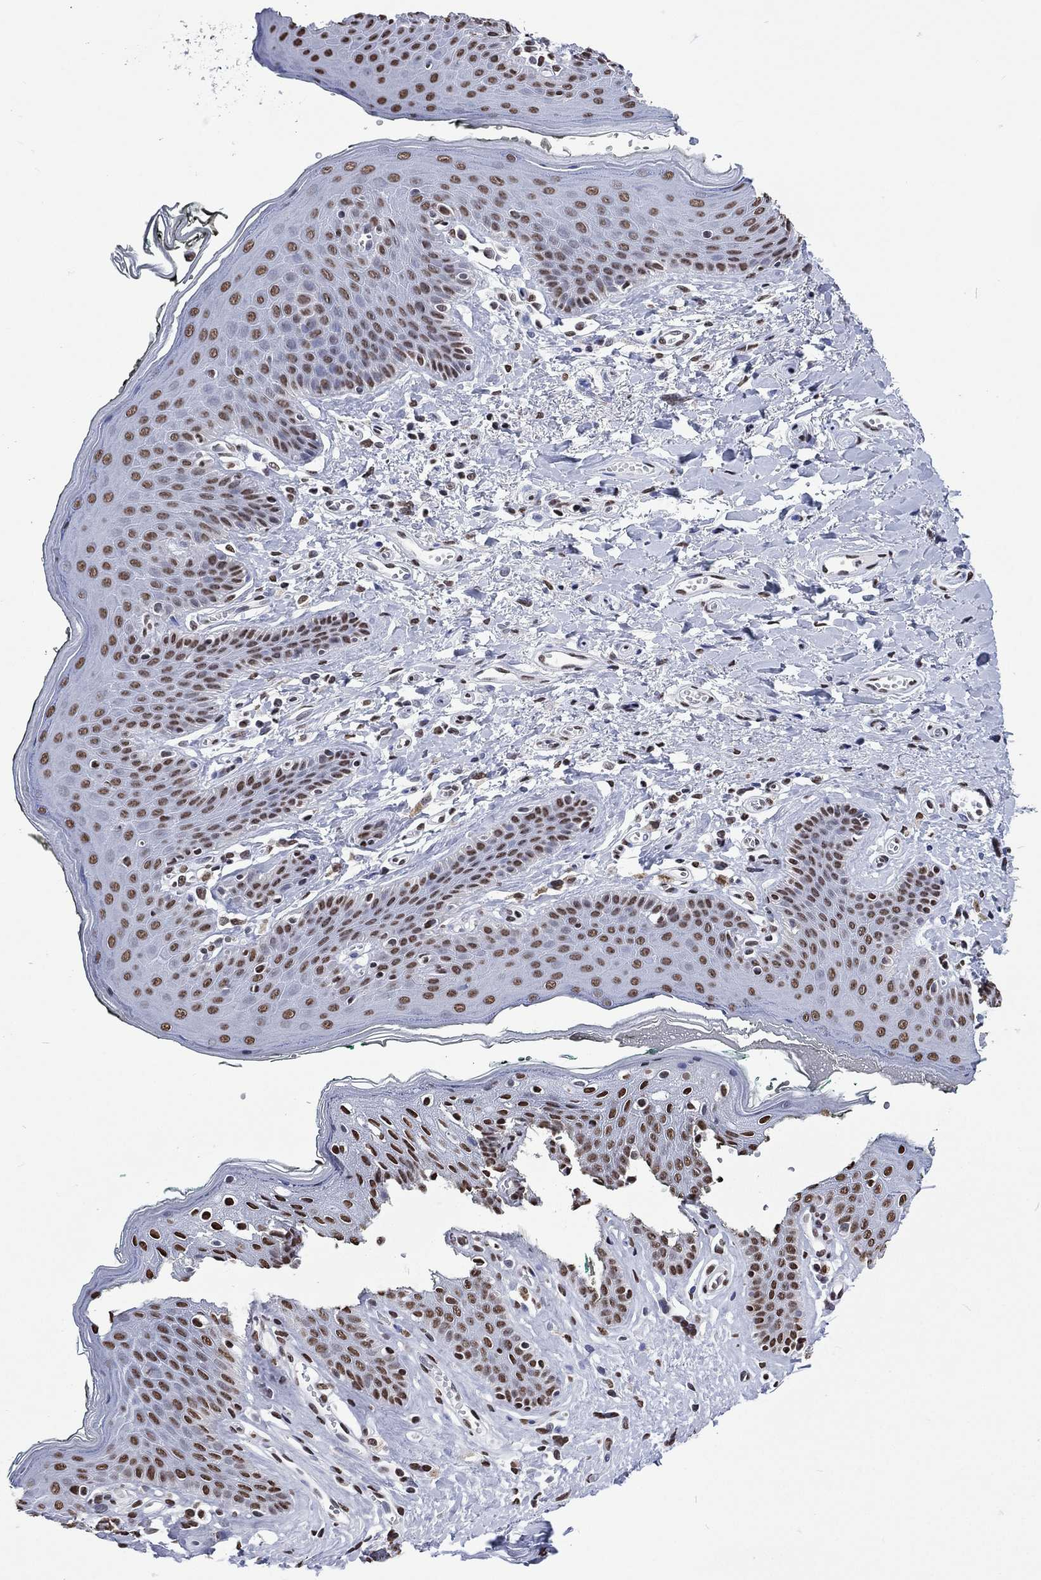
{"staining": {"intensity": "moderate", "quantity": ">75%", "location": "nuclear"}, "tissue": "vagina", "cell_type": "Squamous epithelial cells", "image_type": "normal", "snomed": [{"axis": "morphology", "description": "Normal tissue, NOS"}, {"axis": "topography", "description": "Vagina"}], "caption": "Vagina stained for a protein demonstrates moderate nuclear positivity in squamous epithelial cells. The protein is stained brown, and the nuclei are stained in blue (DAB IHC with brightfield microscopy, high magnification).", "gene": "RETREG2", "patient": {"sex": "female", "age": 66}}